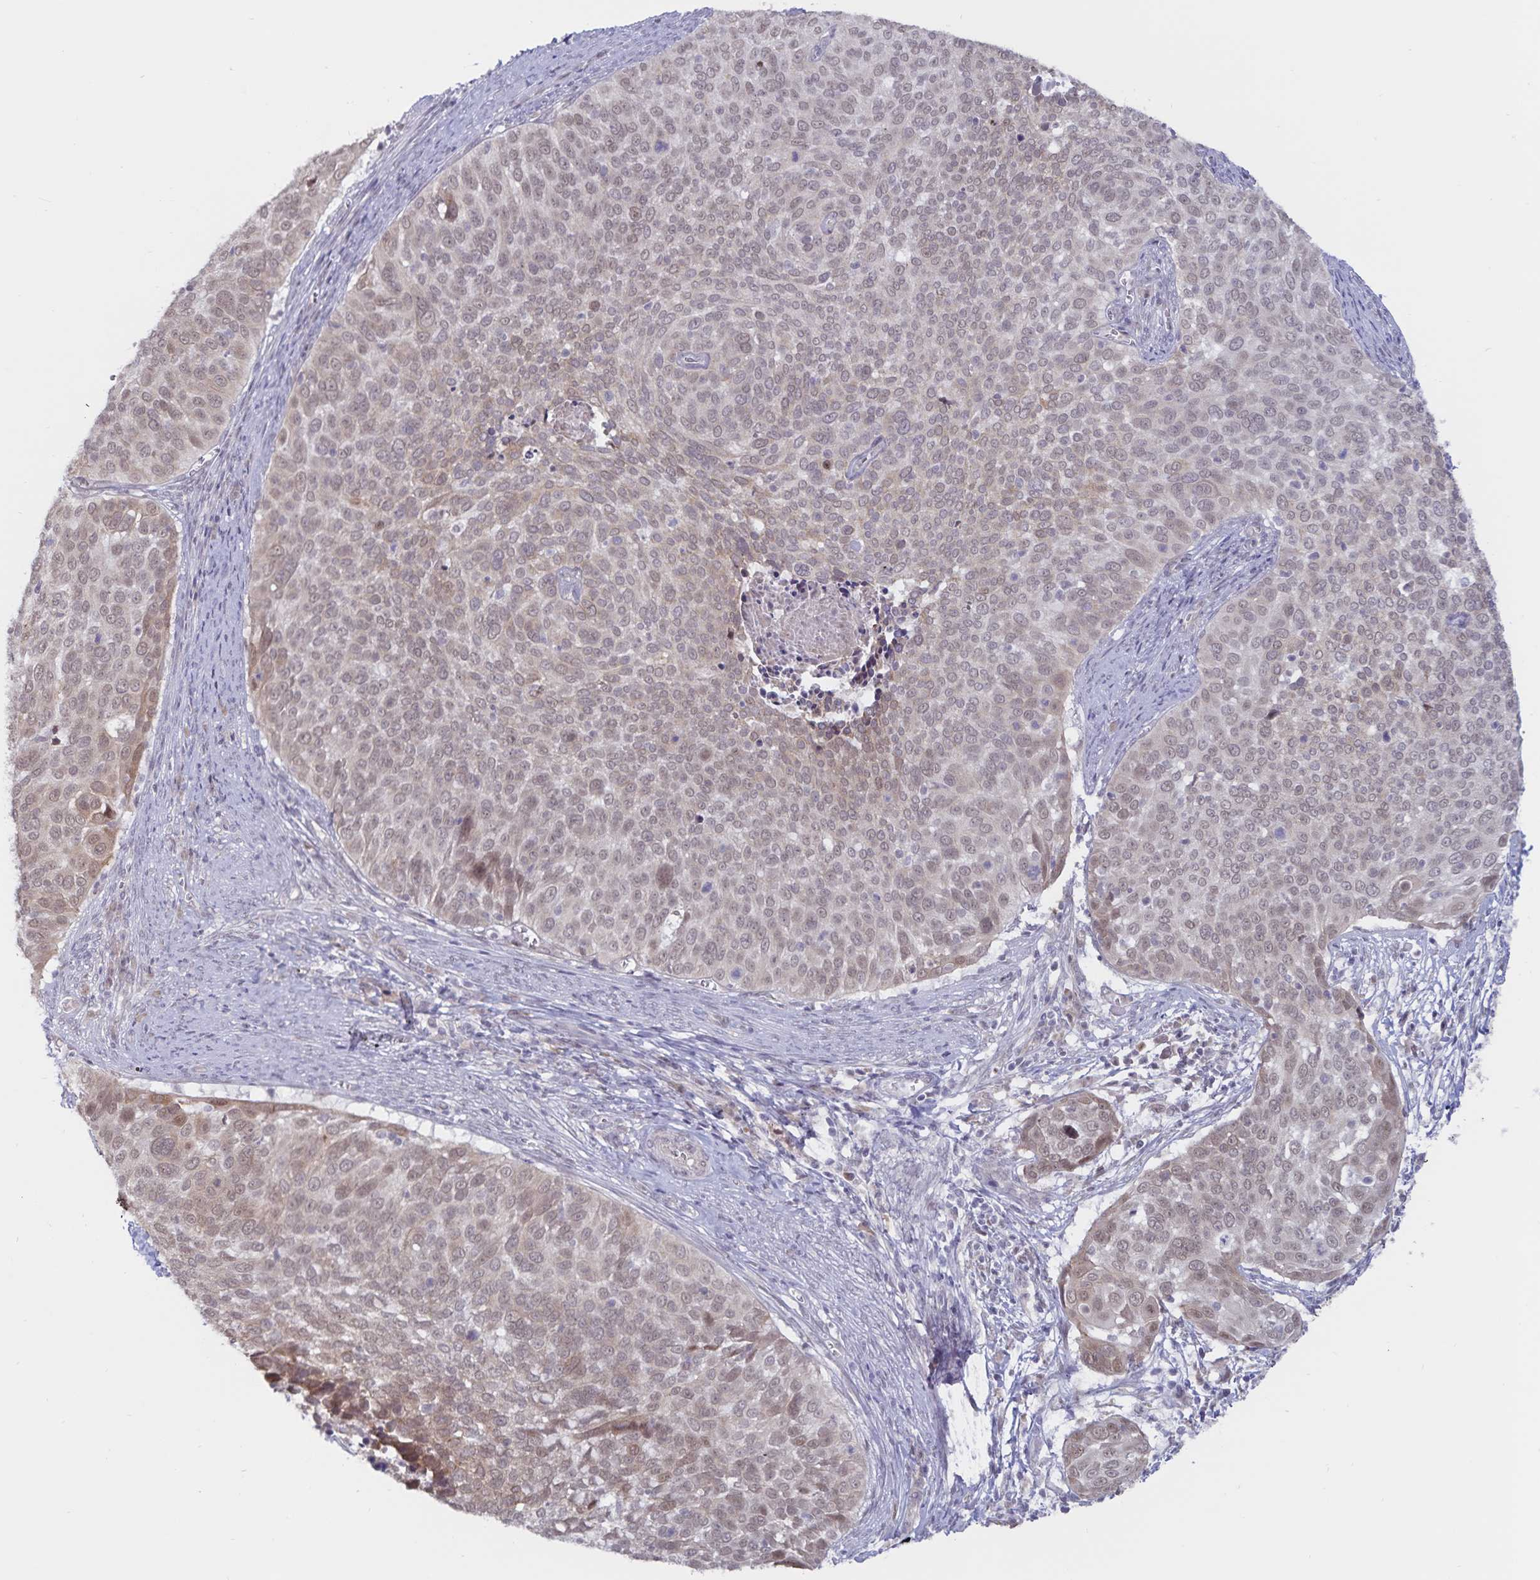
{"staining": {"intensity": "moderate", "quantity": ">75%", "location": "nuclear"}, "tissue": "cervical cancer", "cell_type": "Tumor cells", "image_type": "cancer", "snomed": [{"axis": "morphology", "description": "Squamous cell carcinoma, NOS"}, {"axis": "topography", "description": "Cervix"}], "caption": "A brown stain highlights moderate nuclear expression of a protein in human squamous cell carcinoma (cervical) tumor cells.", "gene": "ATP2A2", "patient": {"sex": "female", "age": 39}}